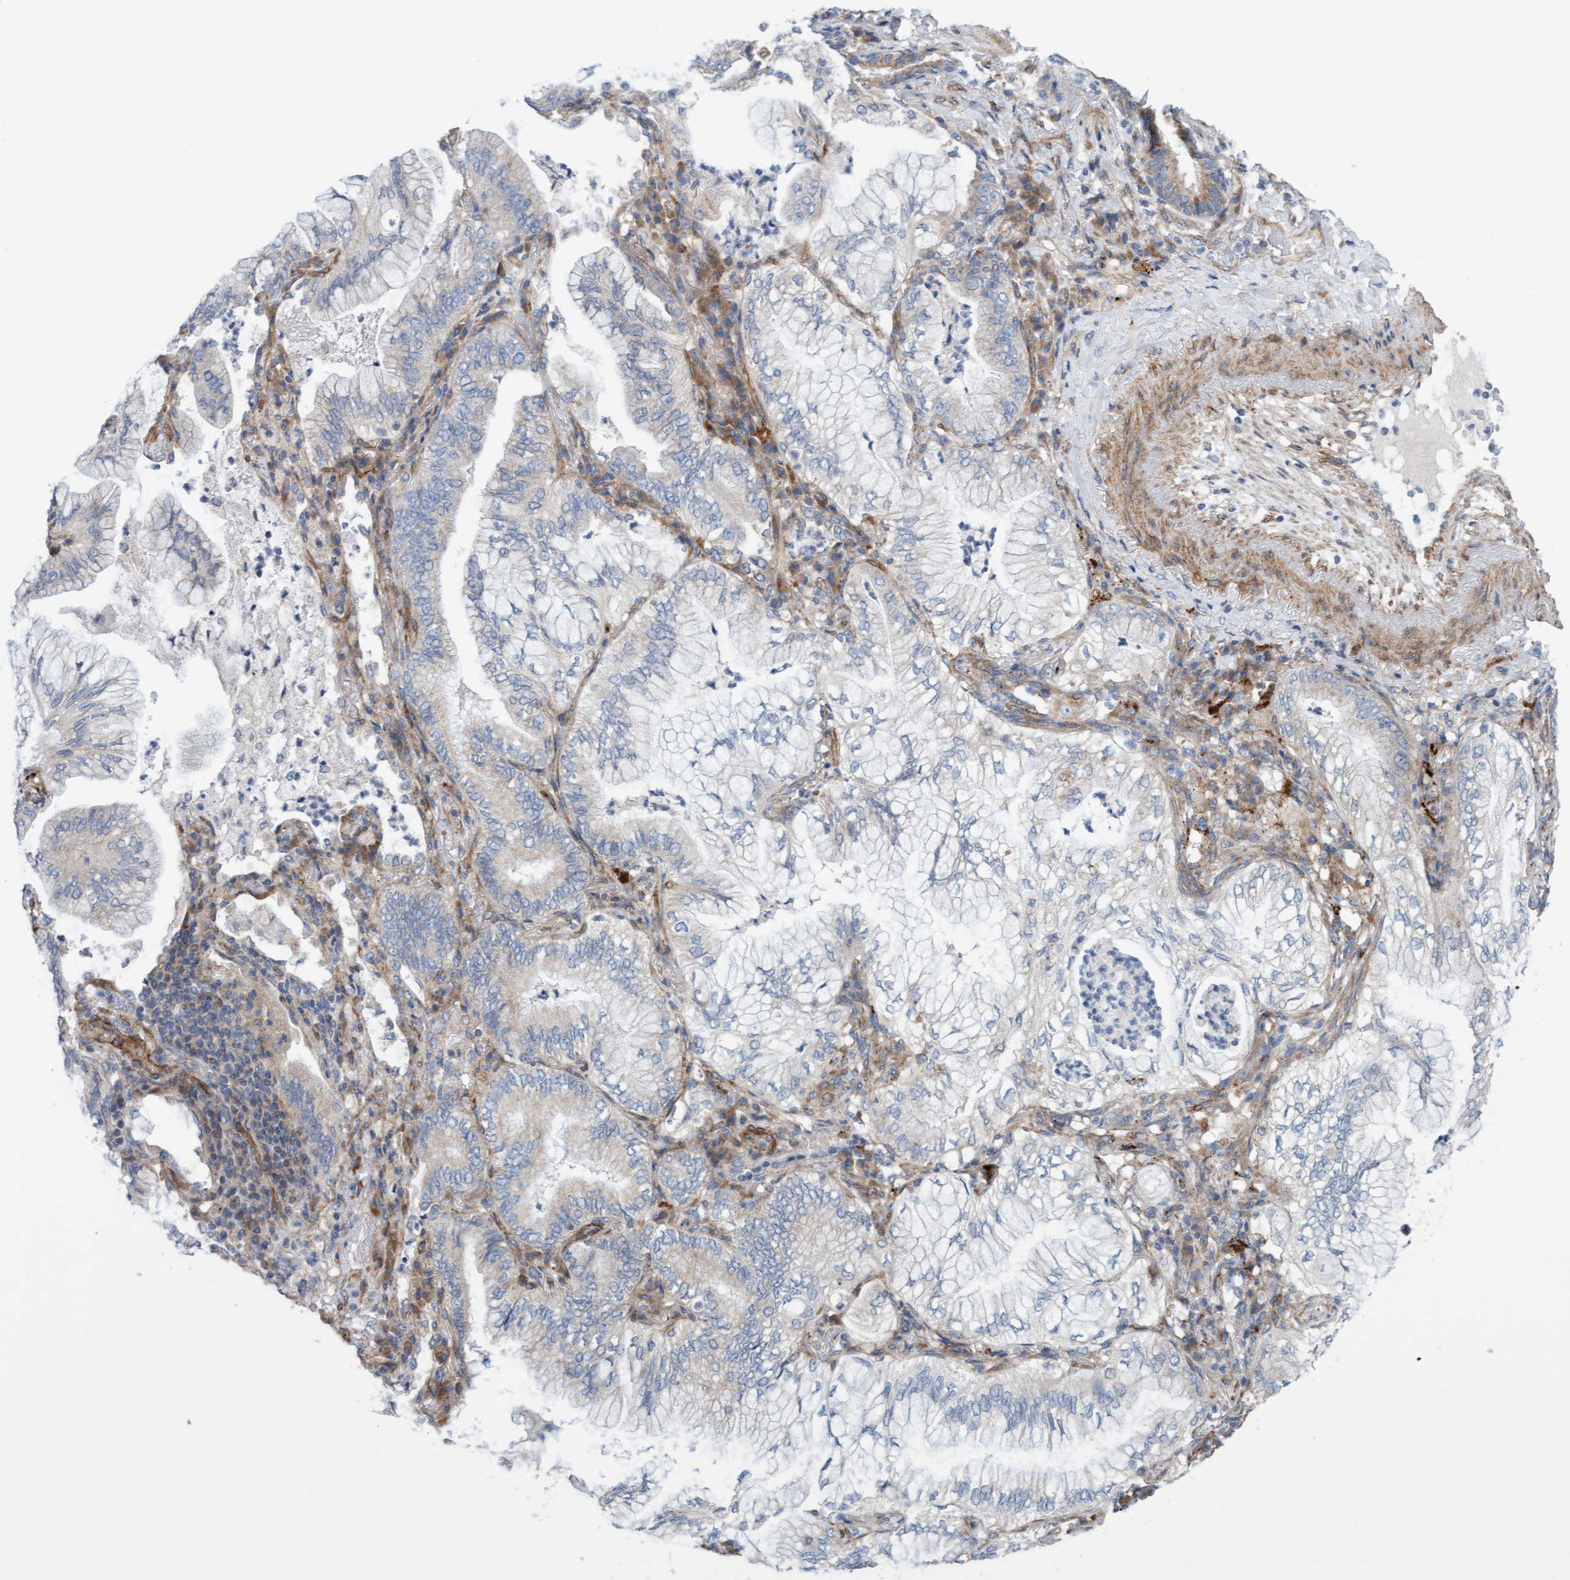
{"staining": {"intensity": "negative", "quantity": "none", "location": "none"}, "tissue": "lung cancer", "cell_type": "Tumor cells", "image_type": "cancer", "snomed": [{"axis": "morphology", "description": "Adenocarcinoma, NOS"}, {"axis": "topography", "description": "Lung"}], "caption": "Immunohistochemistry histopathology image of neoplastic tissue: human lung cancer stained with DAB demonstrates no significant protein expression in tumor cells. (DAB (3,3'-diaminobenzidine) immunohistochemistry visualized using brightfield microscopy, high magnification).", "gene": "CDK5RAP3", "patient": {"sex": "female", "age": 70}}